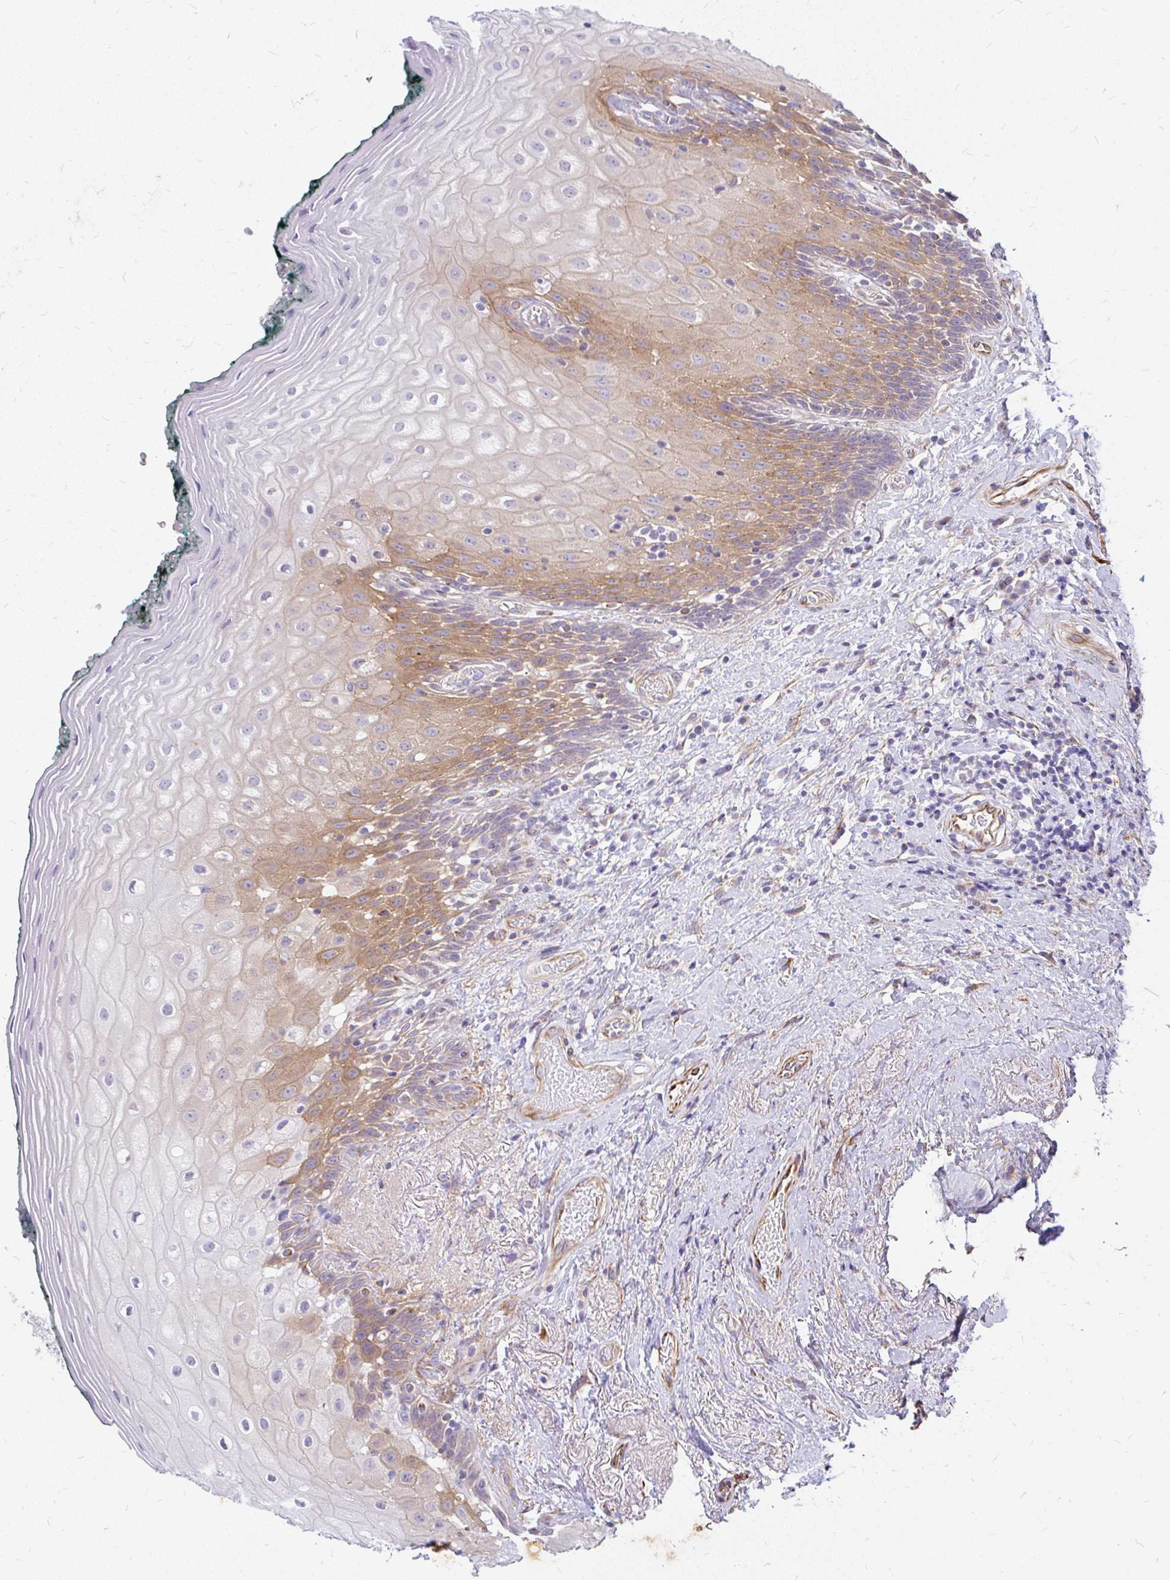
{"staining": {"intensity": "moderate", "quantity": "25%-75%", "location": "cytoplasmic/membranous"}, "tissue": "oral mucosa", "cell_type": "Squamous epithelial cells", "image_type": "normal", "snomed": [{"axis": "morphology", "description": "Normal tissue, NOS"}, {"axis": "morphology", "description": "Squamous cell carcinoma, NOS"}, {"axis": "topography", "description": "Oral tissue"}, {"axis": "topography", "description": "Head-Neck"}], "caption": "Oral mucosa stained for a protein (brown) displays moderate cytoplasmic/membranous positive expression in approximately 25%-75% of squamous epithelial cells.", "gene": "FAM83C", "patient": {"sex": "male", "age": 64}}